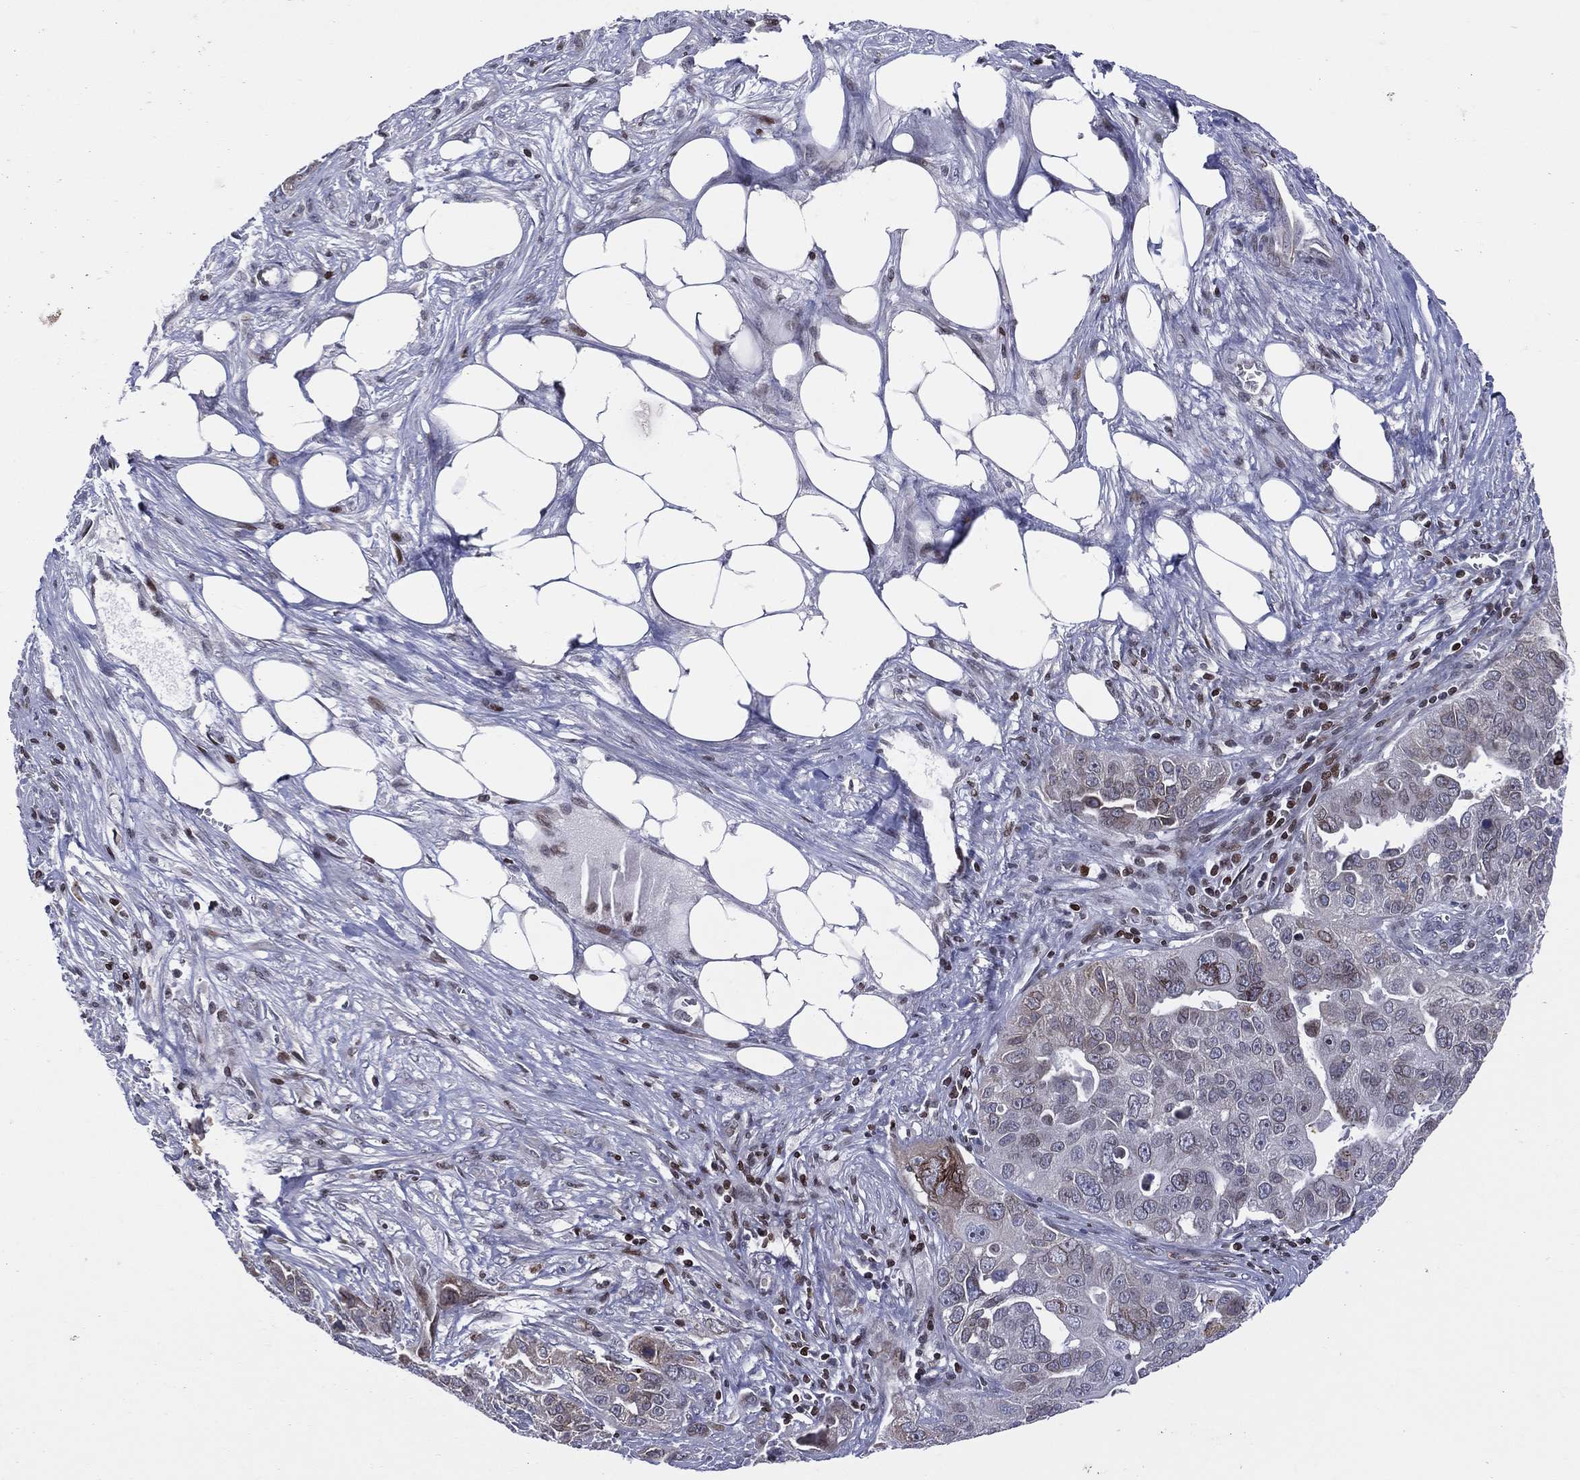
{"staining": {"intensity": "negative", "quantity": "none", "location": "none"}, "tissue": "ovarian cancer", "cell_type": "Tumor cells", "image_type": "cancer", "snomed": [{"axis": "morphology", "description": "Carcinoma, endometroid"}, {"axis": "topography", "description": "Soft tissue"}, {"axis": "topography", "description": "Ovary"}], "caption": "This is a image of IHC staining of endometroid carcinoma (ovarian), which shows no expression in tumor cells.", "gene": "DBF4B", "patient": {"sex": "female", "age": 52}}